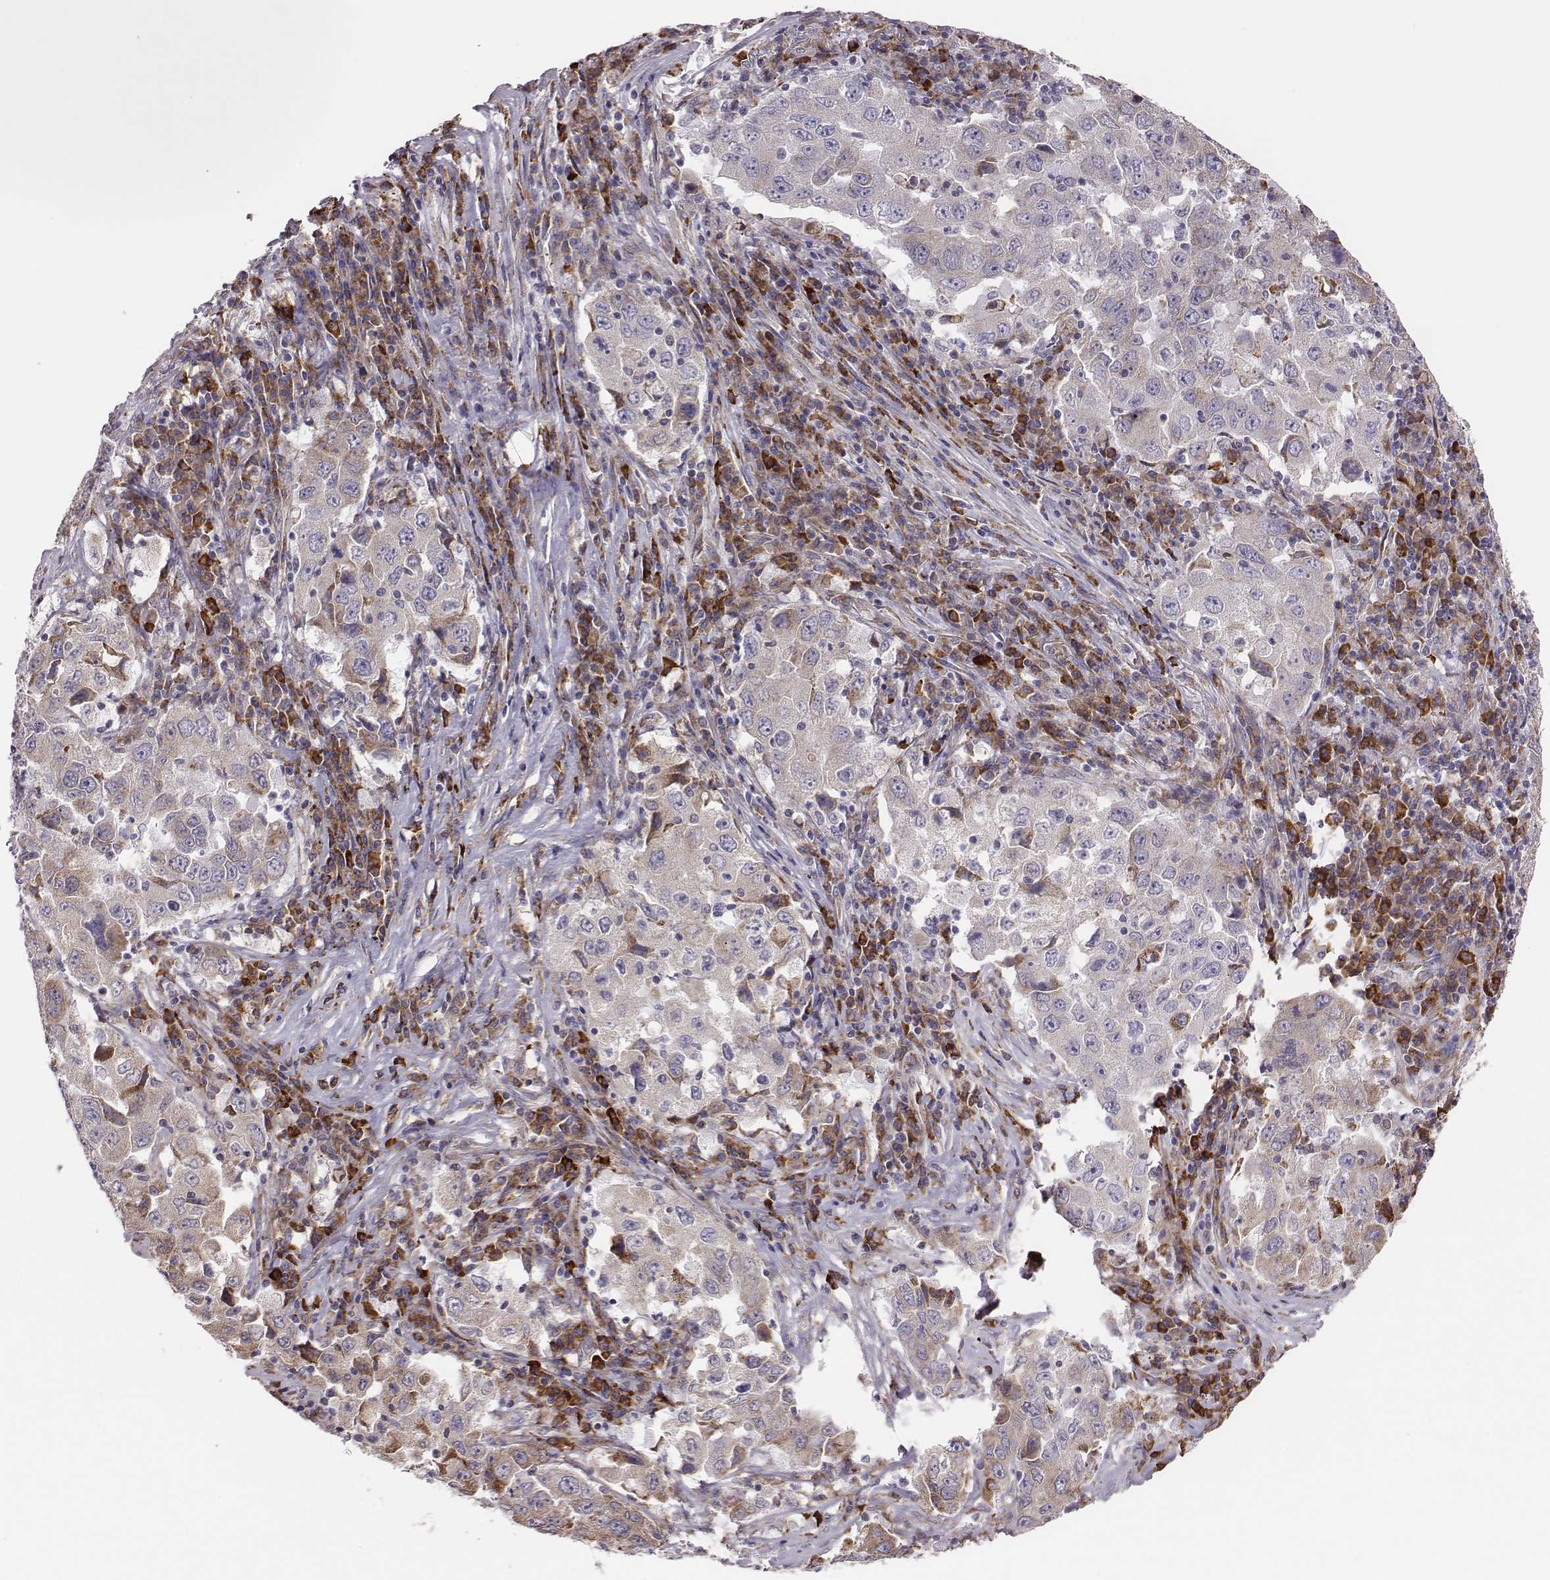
{"staining": {"intensity": "moderate", "quantity": "<25%", "location": "cytoplasmic/membranous"}, "tissue": "lung cancer", "cell_type": "Tumor cells", "image_type": "cancer", "snomed": [{"axis": "morphology", "description": "Adenocarcinoma, NOS"}, {"axis": "topography", "description": "Lung"}], "caption": "A micrograph of adenocarcinoma (lung) stained for a protein displays moderate cytoplasmic/membranous brown staining in tumor cells.", "gene": "SELENOI", "patient": {"sex": "male", "age": 73}}